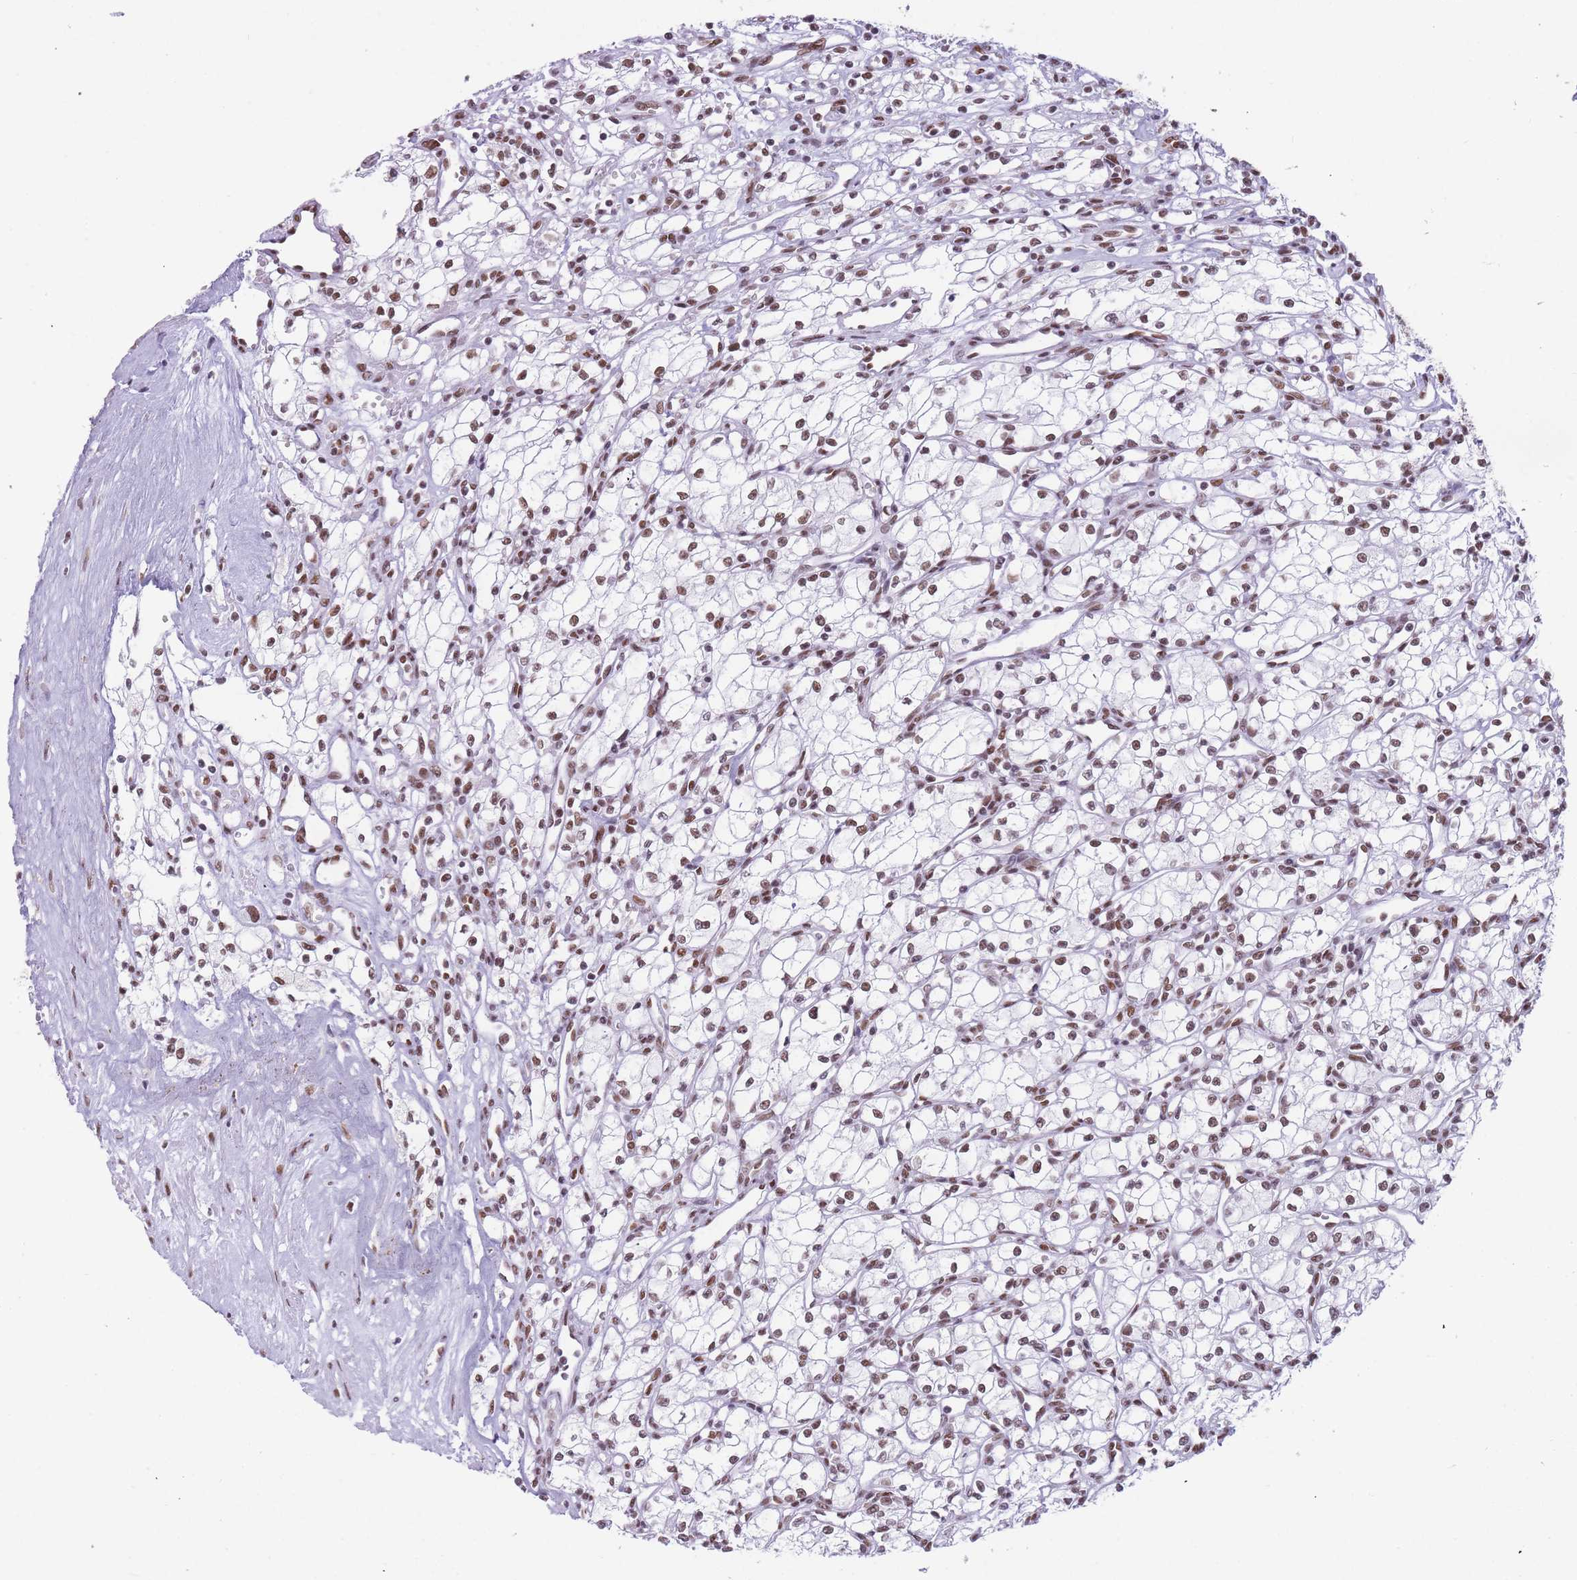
{"staining": {"intensity": "moderate", "quantity": ">75%", "location": "nuclear"}, "tissue": "renal cancer", "cell_type": "Tumor cells", "image_type": "cancer", "snomed": [{"axis": "morphology", "description": "Adenocarcinoma, NOS"}, {"axis": "topography", "description": "Kidney"}], "caption": "A brown stain shows moderate nuclear expression of a protein in renal cancer (adenocarcinoma) tumor cells.", "gene": "HNRNPUL1", "patient": {"sex": "male", "age": 59}}